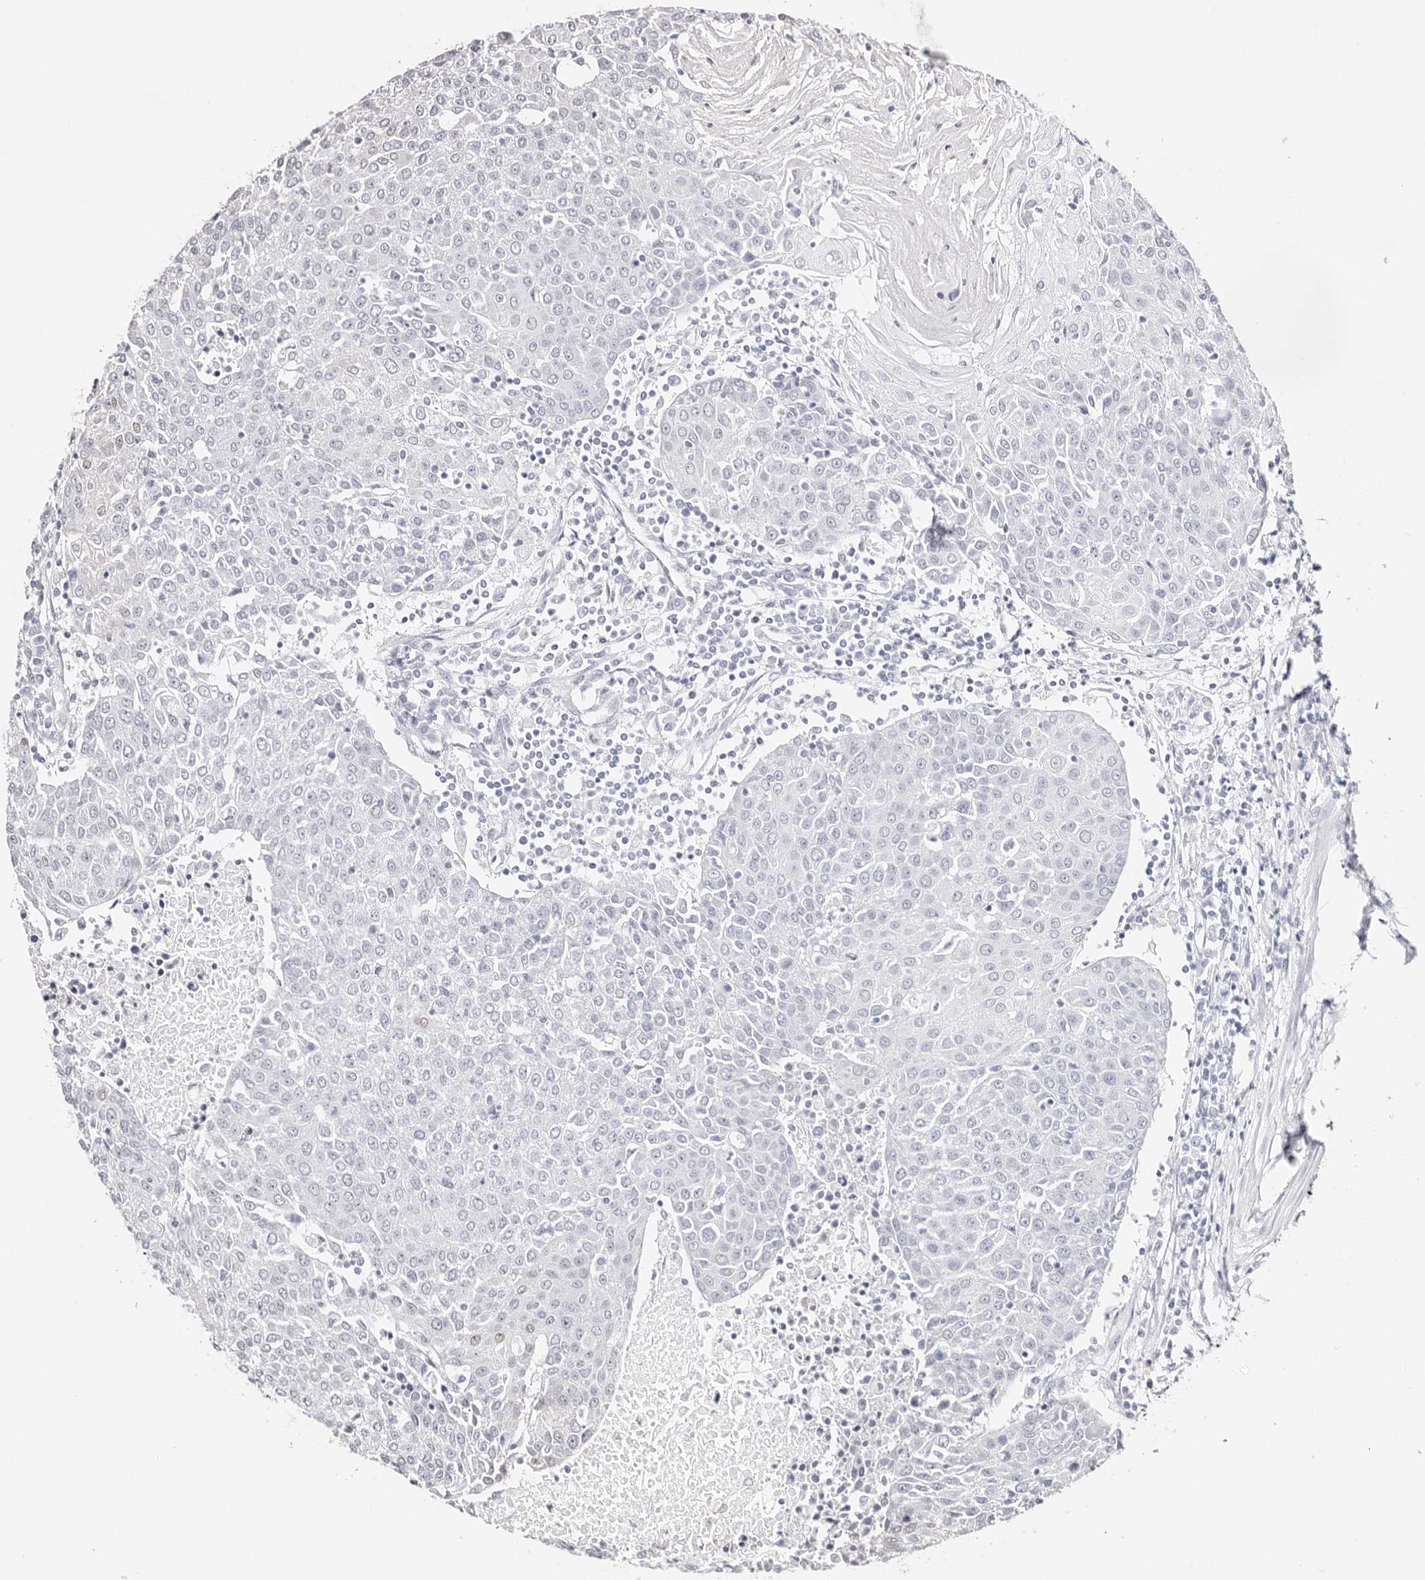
{"staining": {"intensity": "weak", "quantity": "<25%", "location": "nuclear"}, "tissue": "urothelial cancer", "cell_type": "Tumor cells", "image_type": "cancer", "snomed": [{"axis": "morphology", "description": "Urothelial carcinoma, High grade"}, {"axis": "topography", "description": "Urinary bladder"}], "caption": "High magnification brightfield microscopy of high-grade urothelial carcinoma stained with DAB (3,3'-diaminobenzidine) (brown) and counterstained with hematoxylin (blue): tumor cells show no significant expression.", "gene": "TKT", "patient": {"sex": "female", "age": 85}}